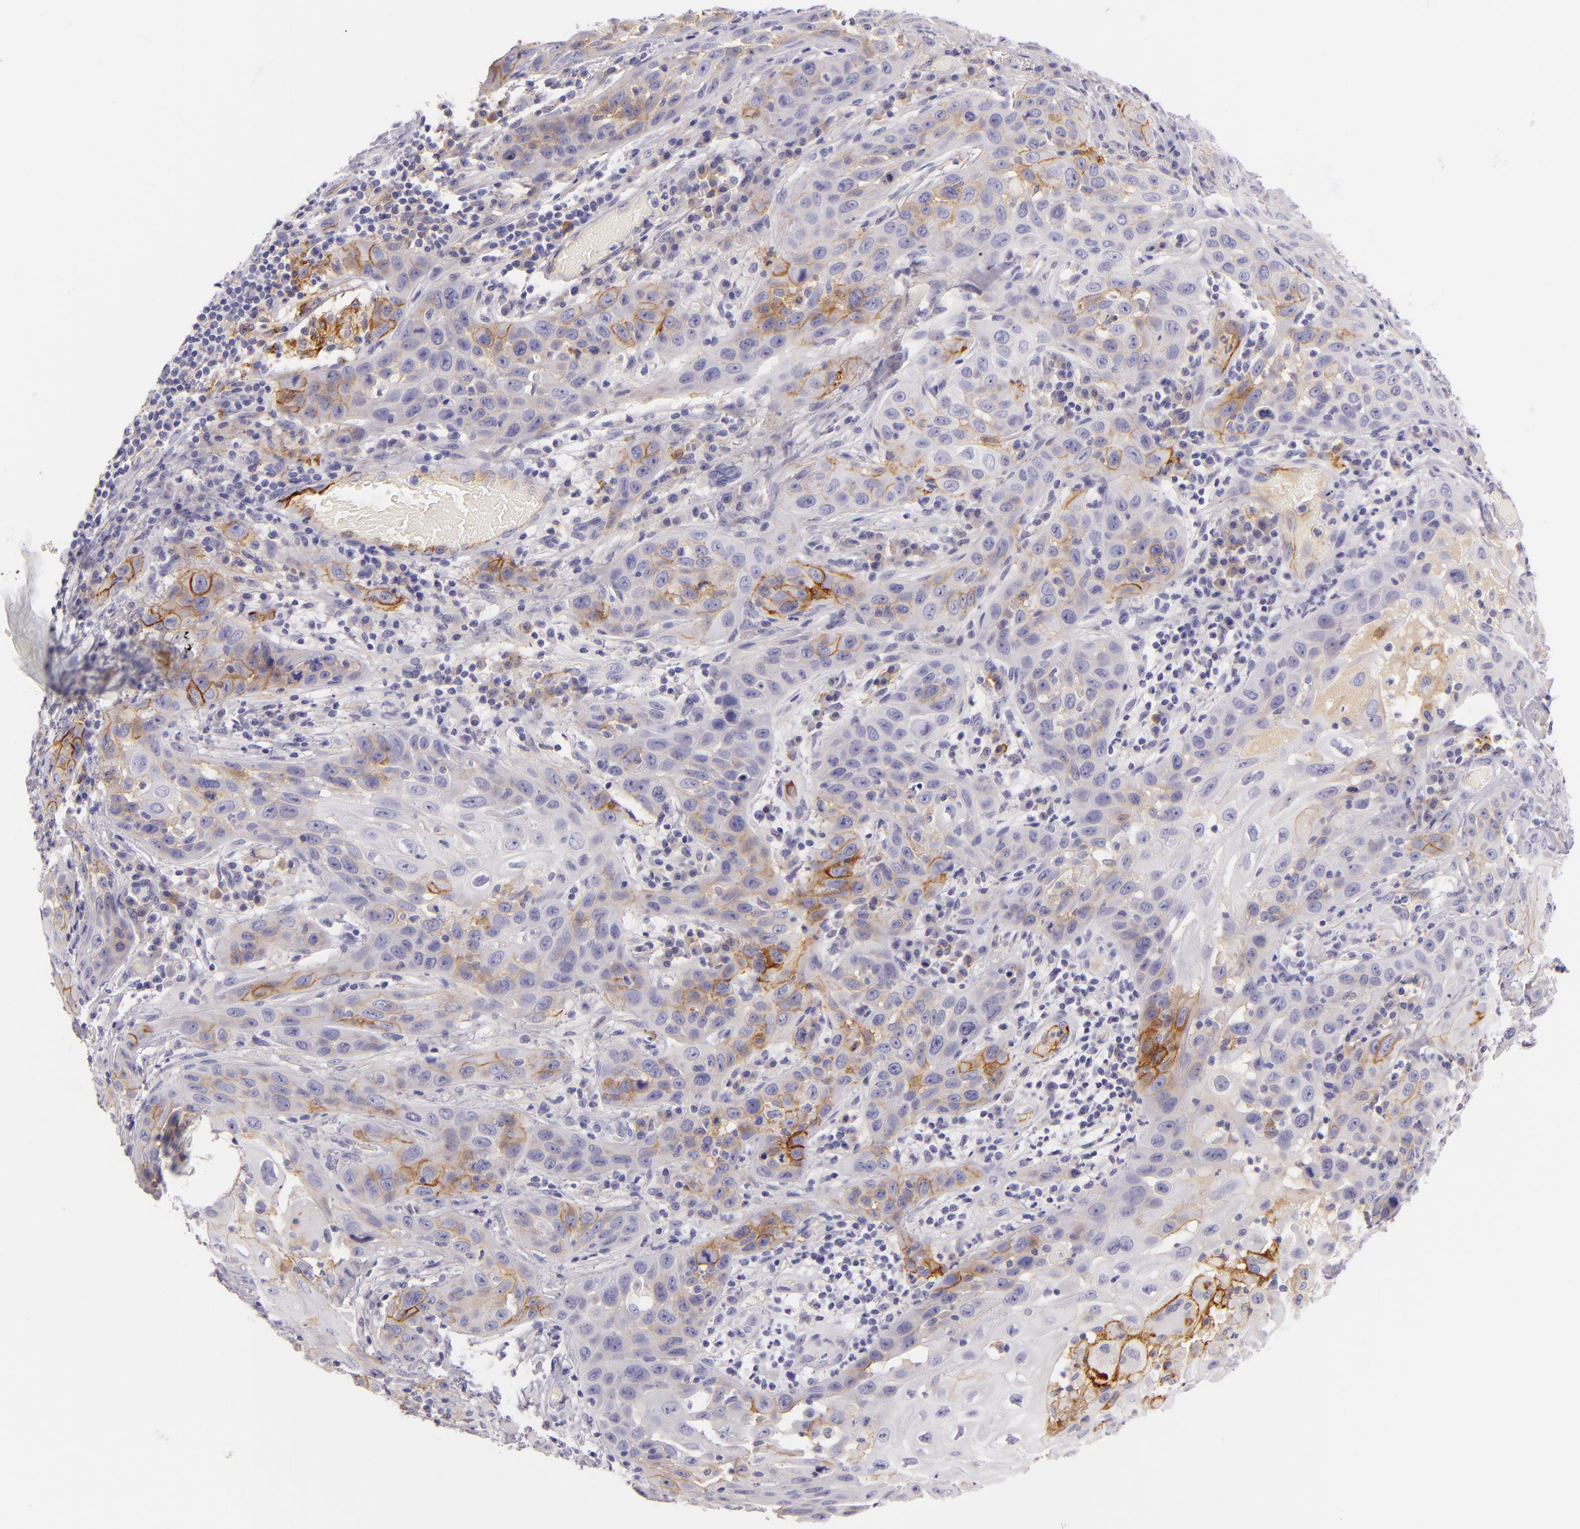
{"staining": {"intensity": "moderate", "quantity": "<25%", "location": "cytoplasmic/membranous"}, "tissue": "skin cancer", "cell_type": "Tumor cells", "image_type": "cancer", "snomed": [{"axis": "morphology", "description": "Squamous cell carcinoma, NOS"}, {"axis": "topography", "description": "Skin"}], "caption": "Immunohistochemical staining of human squamous cell carcinoma (skin) reveals moderate cytoplasmic/membranous protein positivity in approximately <25% of tumor cells.", "gene": "ICAM1", "patient": {"sex": "male", "age": 84}}